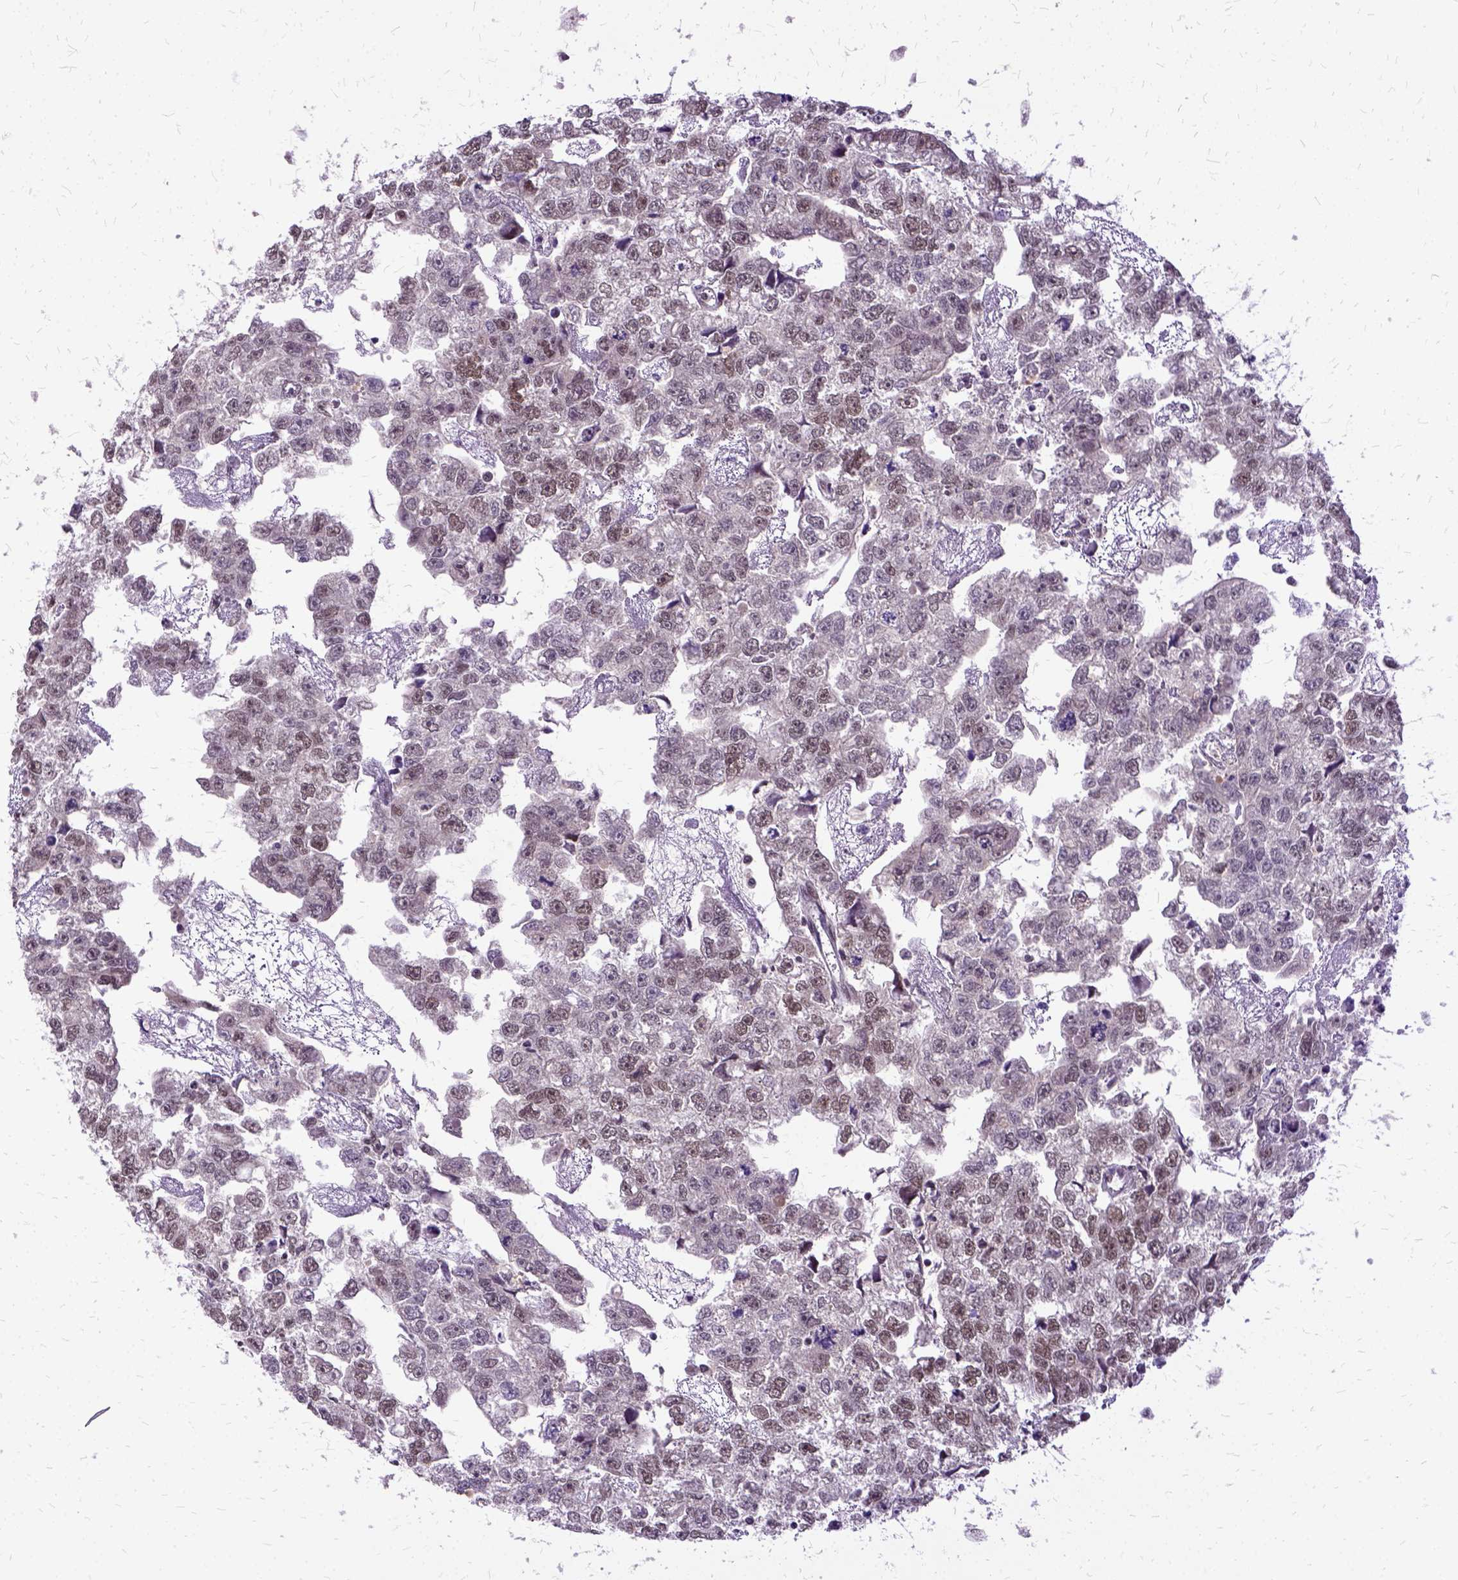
{"staining": {"intensity": "moderate", "quantity": "<25%", "location": "nuclear"}, "tissue": "testis cancer", "cell_type": "Tumor cells", "image_type": "cancer", "snomed": [{"axis": "morphology", "description": "Carcinoma, Embryonal, NOS"}, {"axis": "morphology", "description": "Teratoma, malignant, NOS"}, {"axis": "topography", "description": "Testis"}], "caption": "Testis cancer (embryonal carcinoma) stained with immunohistochemistry (IHC) displays moderate nuclear expression in about <25% of tumor cells.", "gene": "SETD1A", "patient": {"sex": "male", "age": 44}}